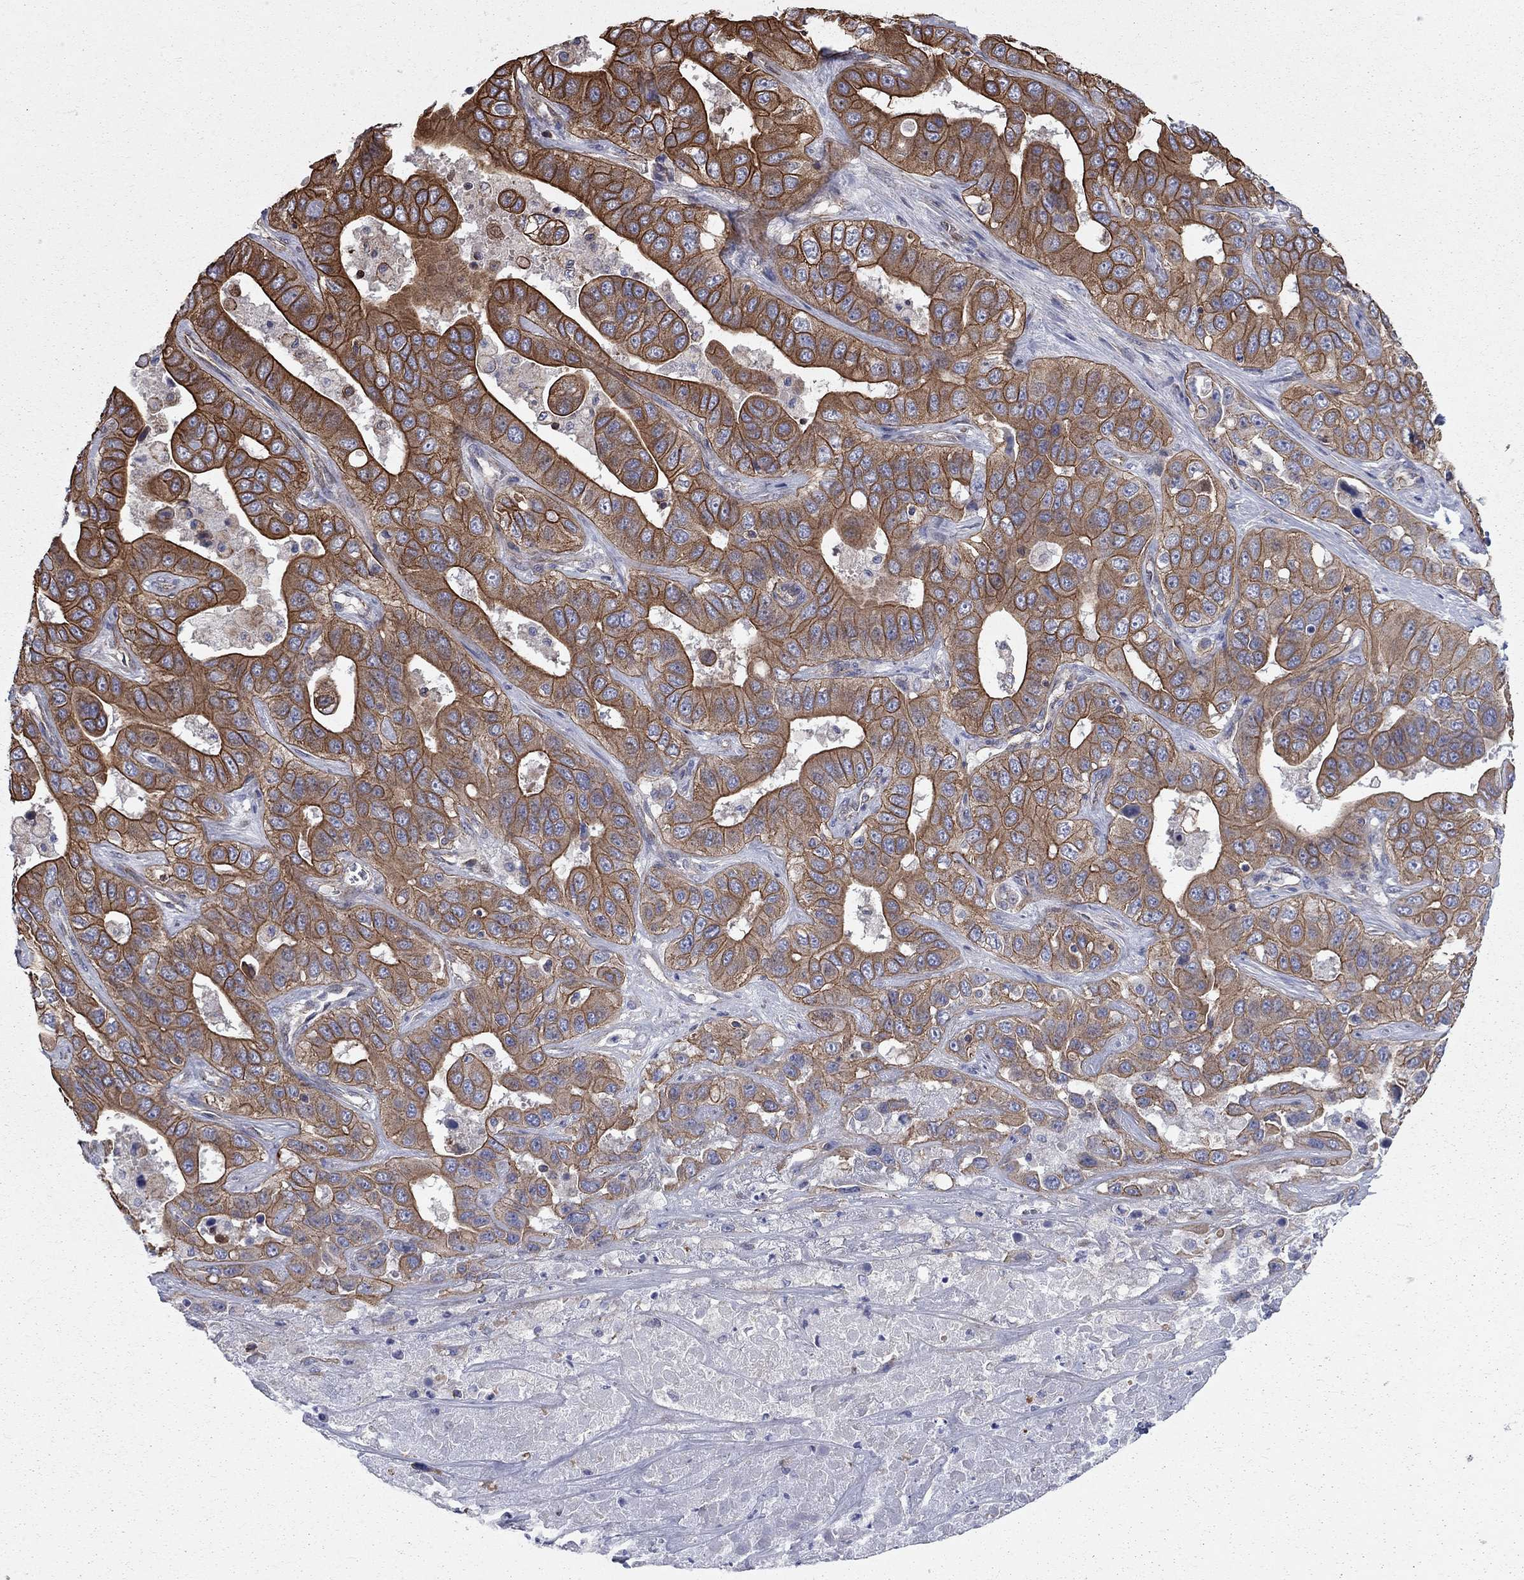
{"staining": {"intensity": "strong", "quantity": ">75%", "location": "cytoplasmic/membranous"}, "tissue": "liver cancer", "cell_type": "Tumor cells", "image_type": "cancer", "snomed": [{"axis": "morphology", "description": "Cholangiocarcinoma"}, {"axis": "topography", "description": "Liver"}], "caption": "Liver cancer (cholangiocarcinoma) stained for a protein exhibits strong cytoplasmic/membranous positivity in tumor cells. (DAB (3,3'-diaminobenzidine) = brown stain, brightfield microscopy at high magnification).", "gene": "BICDL2", "patient": {"sex": "female", "age": 52}}